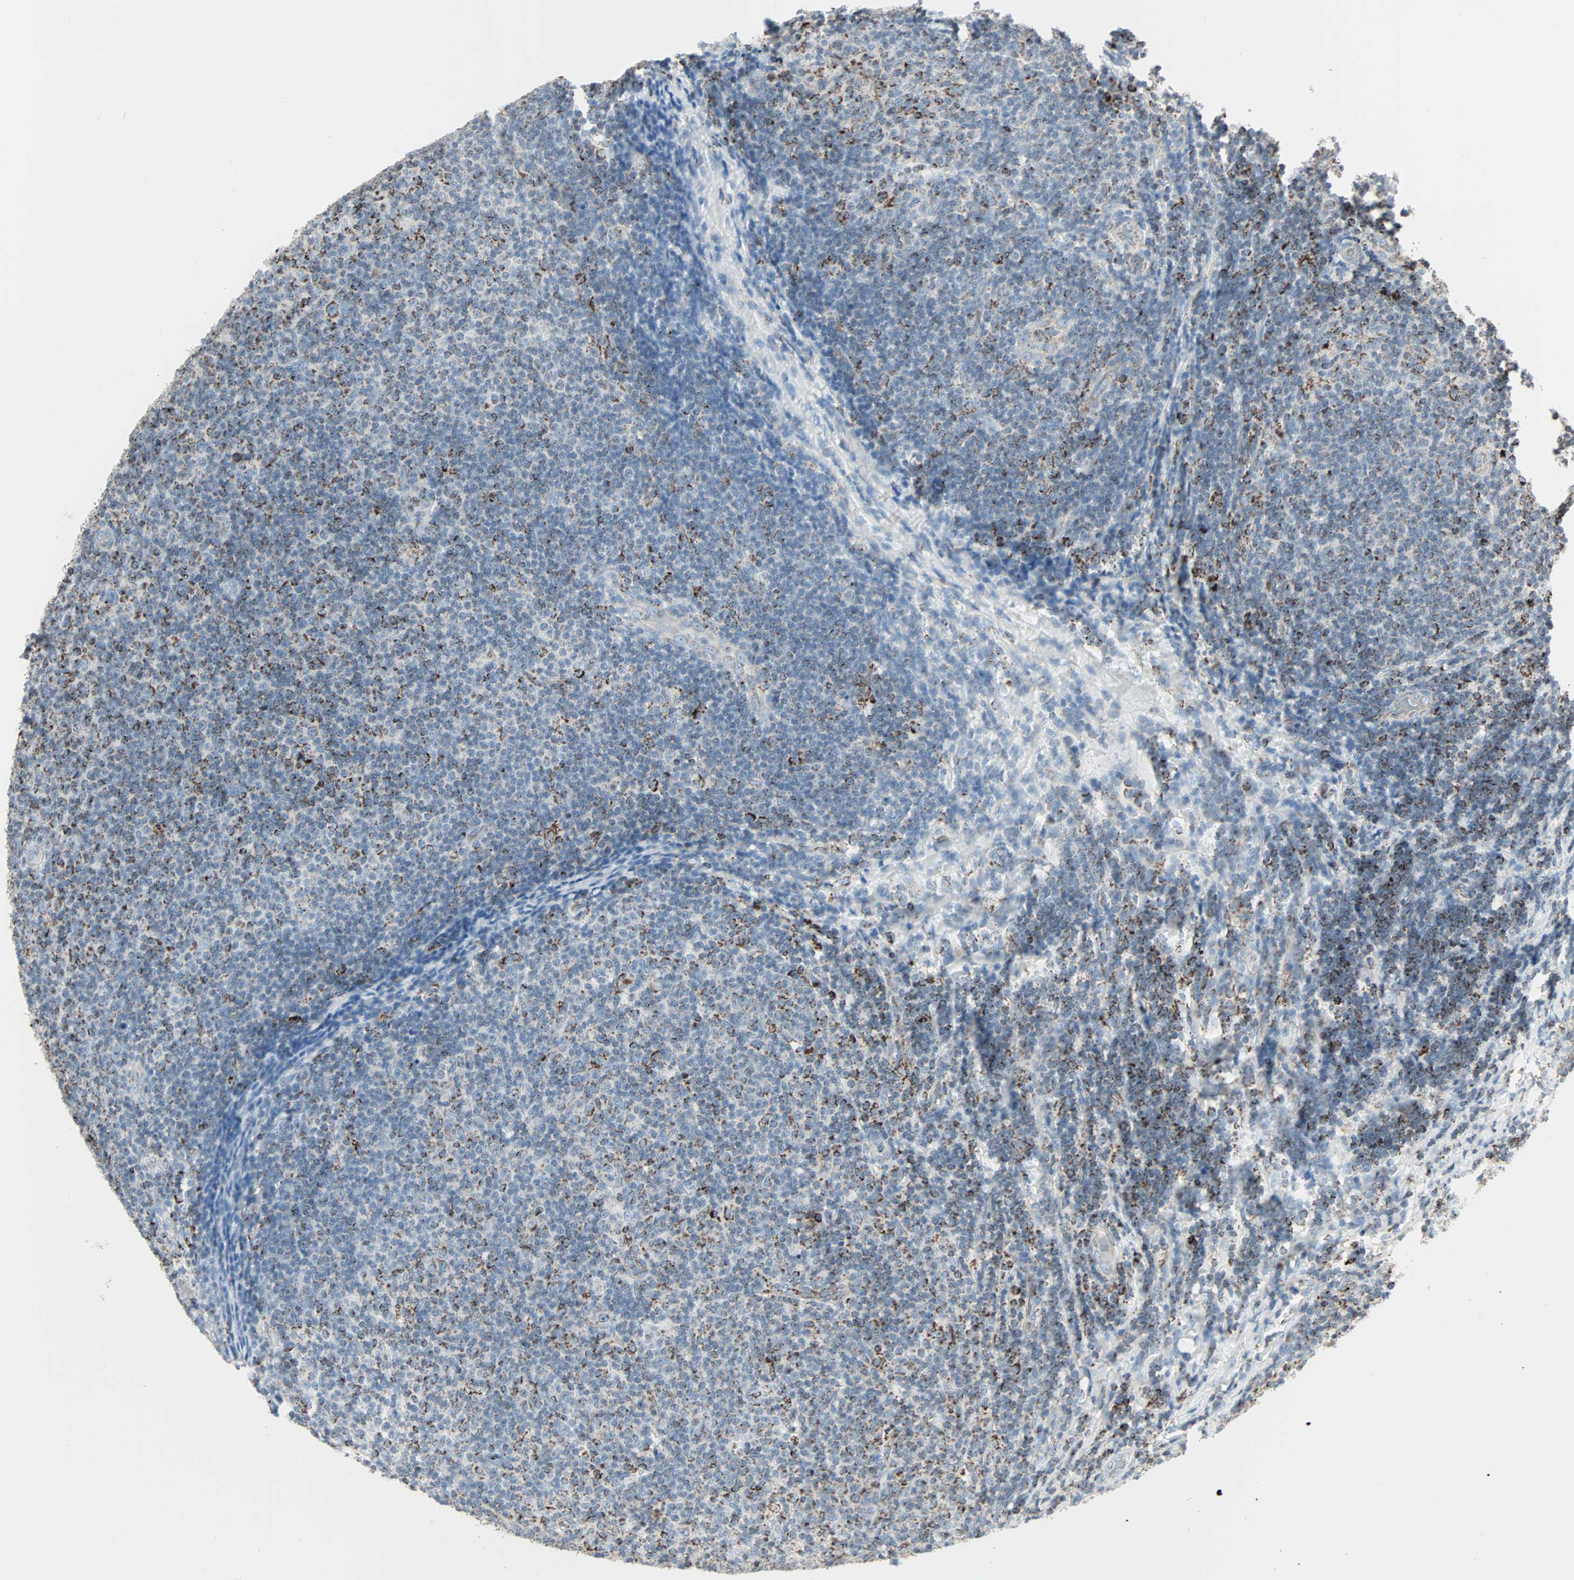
{"staining": {"intensity": "strong", "quantity": "25%-75%", "location": "cytoplasmic/membranous"}, "tissue": "lymphoma", "cell_type": "Tumor cells", "image_type": "cancer", "snomed": [{"axis": "morphology", "description": "Malignant lymphoma, non-Hodgkin's type, Low grade"}, {"axis": "topography", "description": "Lymph node"}], "caption": "Lymphoma stained with a brown dye exhibits strong cytoplasmic/membranous positive positivity in approximately 25%-75% of tumor cells.", "gene": "IDH2", "patient": {"sex": "male", "age": 83}}